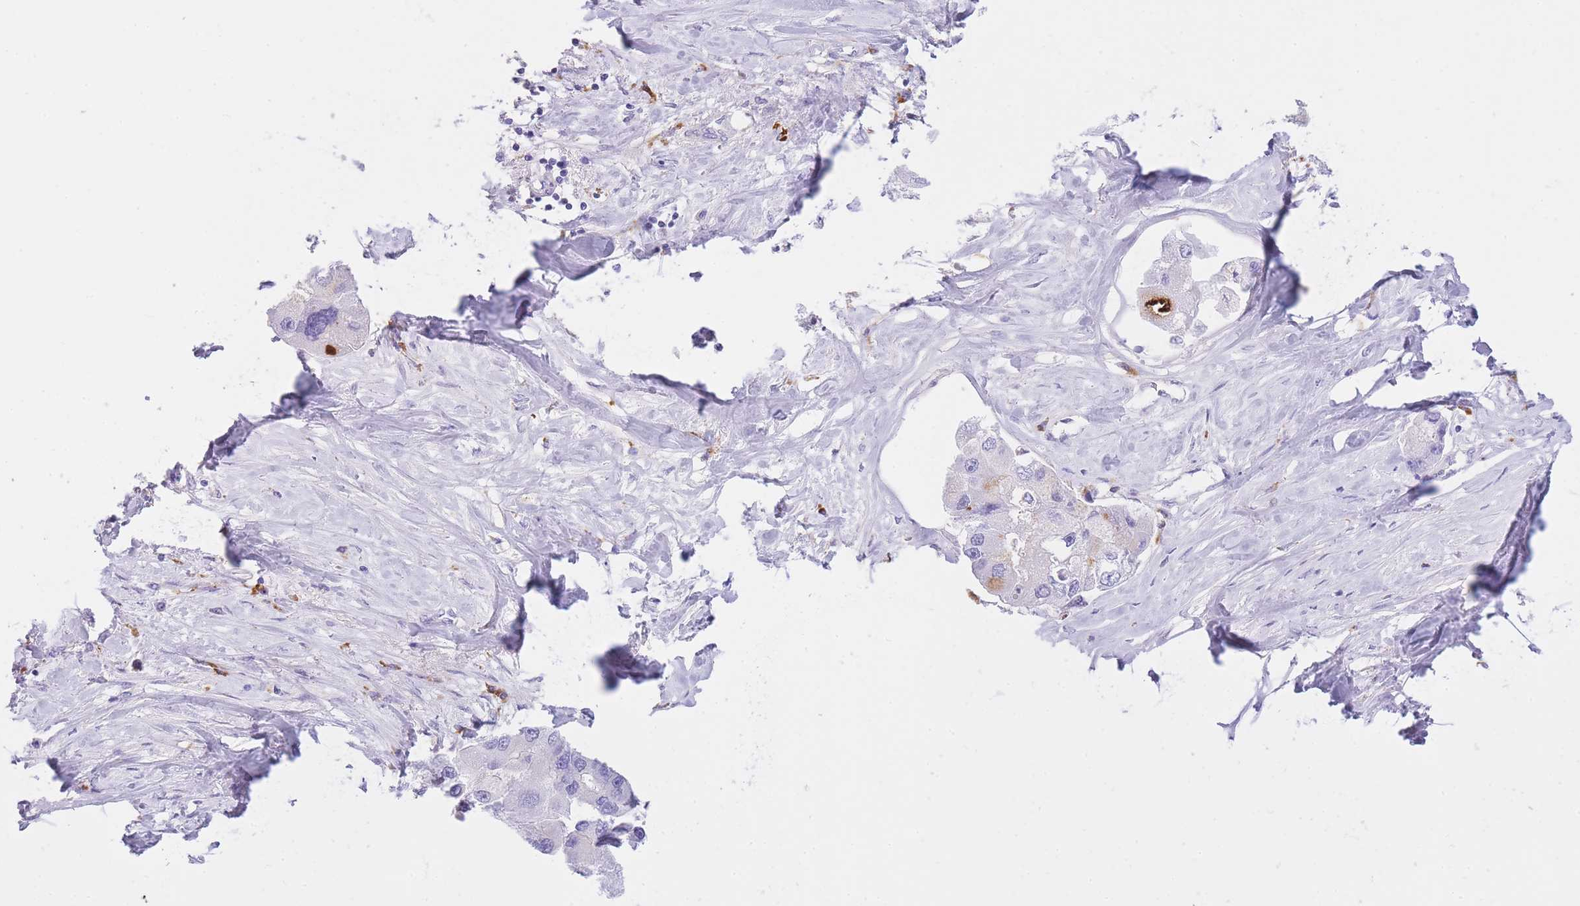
{"staining": {"intensity": "negative", "quantity": "none", "location": "none"}, "tissue": "lung cancer", "cell_type": "Tumor cells", "image_type": "cancer", "snomed": [{"axis": "morphology", "description": "Adenocarcinoma, NOS"}, {"axis": "topography", "description": "Lung"}], "caption": "Lung cancer was stained to show a protein in brown. There is no significant expression in tumor cells. Nuclei are stained in blue.", "gene": "PLBD1", "patient": {"sex": "female", "age": 54}}